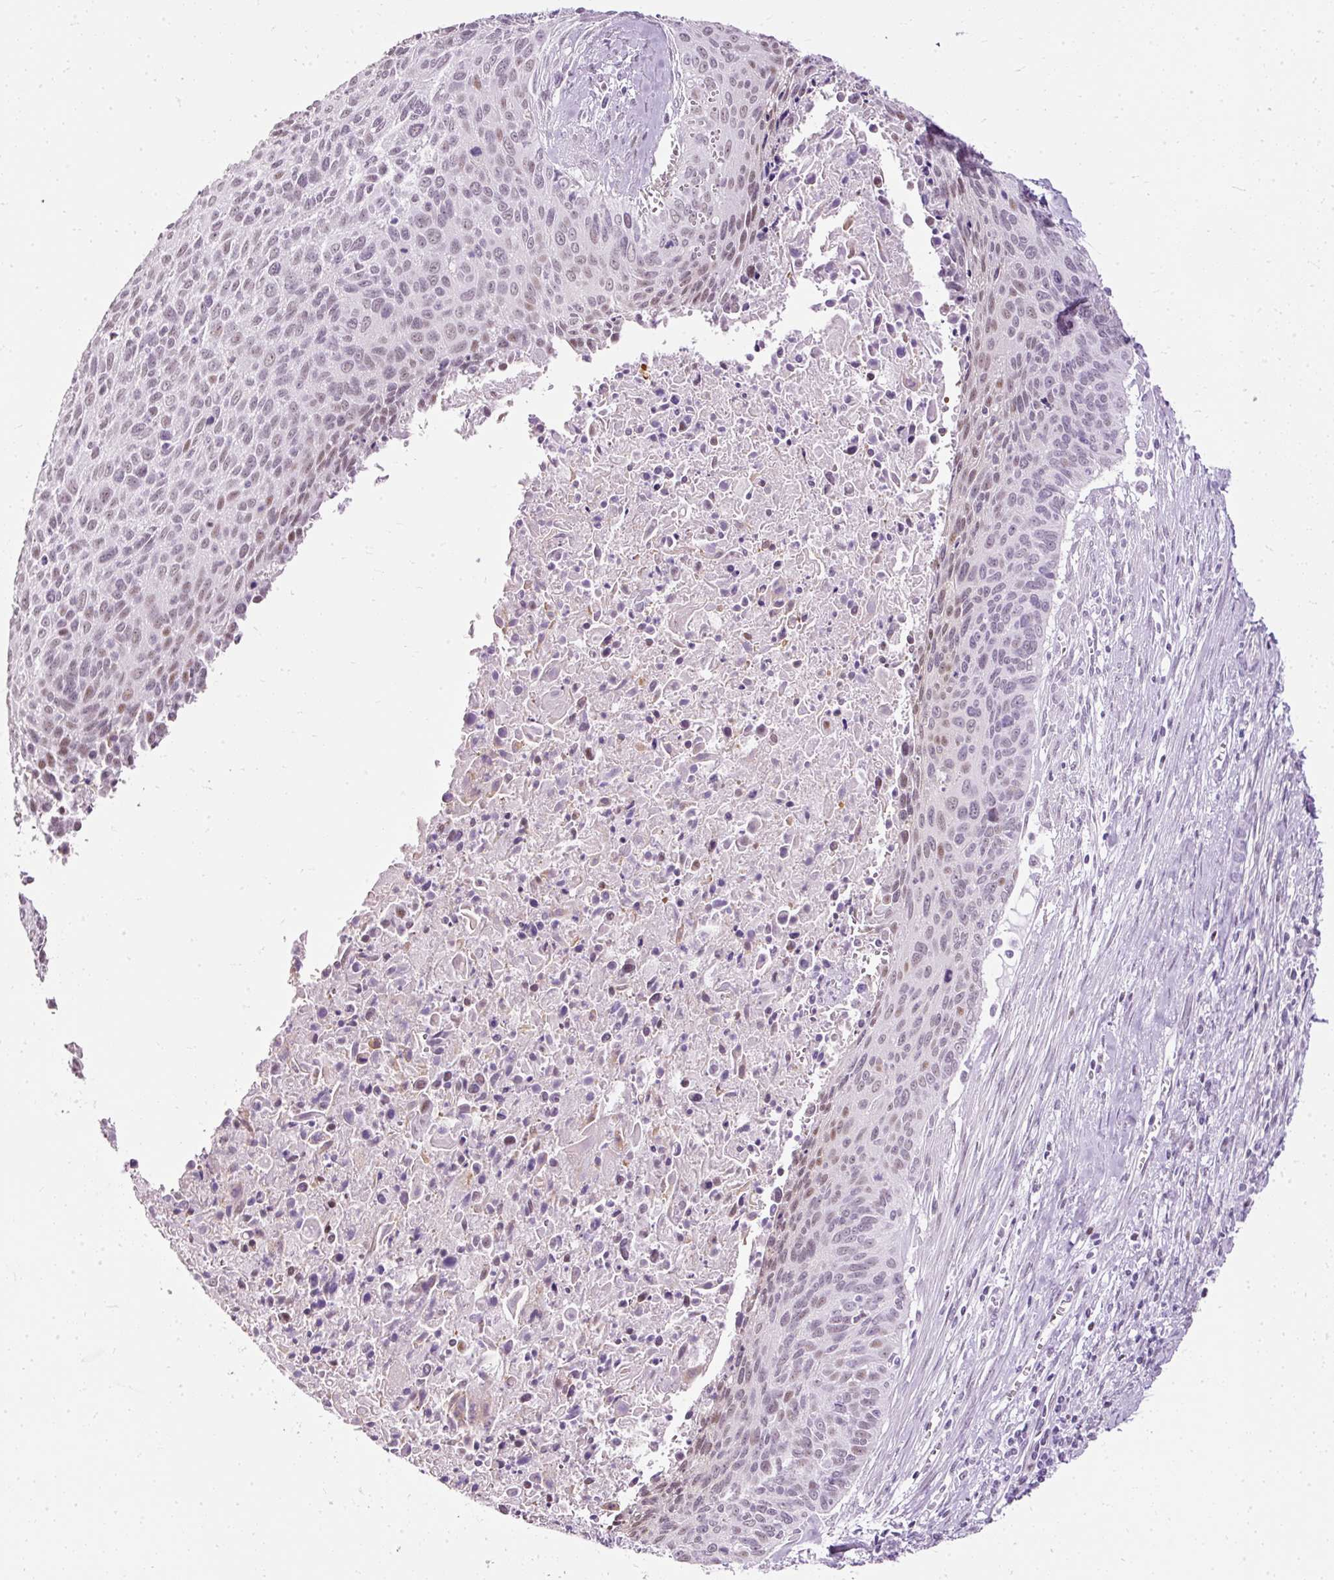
{"staining": {"intensity": "weak", "quantity": "25%-75%", "location": "nuclear"}, "tissue": "cervical cancer", "cell_type": "Tumor cells", "image_type": "cancer", "snomed": [{"axis": "morphology", "description": "Squamous cell carcinoma, NOS"}, {"axis": "topography", "description": "Cervix"}], "caption": "Immunohistochemical staining of squamous cell carcinoma (cervical) exhibits low levels of weak nuclear protein staining in approximately 25%-75% of tumor cells. Using DAB (3,3'-diaminobenzidine) (brown) and hematoxylin (blue) stains, captured at high magnification using brightfield microscopy.", "gene": "PDE6B", "patient": {"sex": "female", "age": 55}}